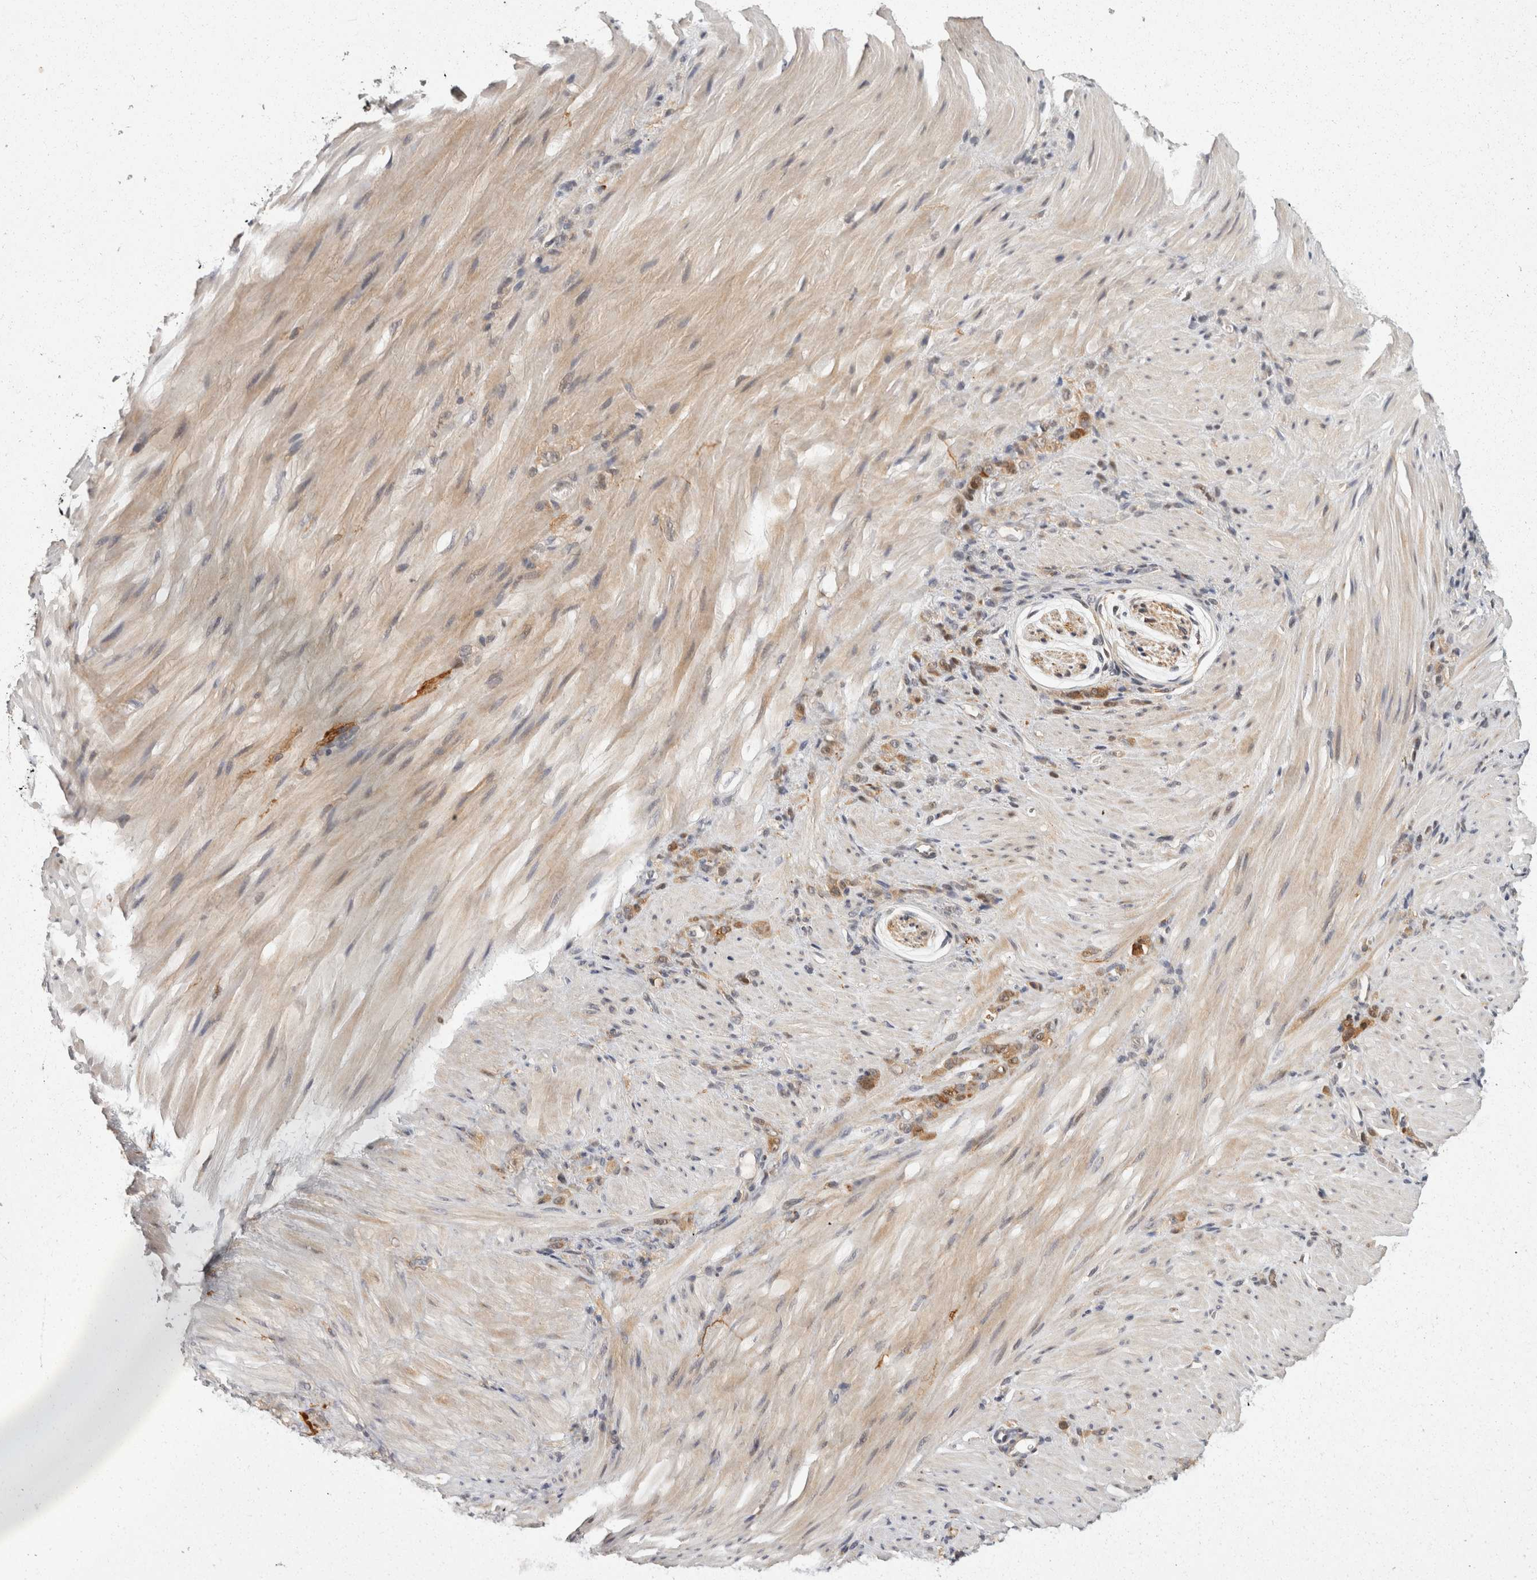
{"staining": {"intensity": "moderate", "quantity": ">75%", "location": "cytoplasmic/membranous"}, "tissue": "stomach cancer", "cell_type": "Tumor cells", "image_type": "cancer", "snomed": [{"axis": "morphology", "description": "Normal tissue, NOS"}, {"axis": "morphology", "description": "Adenocarcinoma, NOS"}, {"axis": "topography", "description": "Stomach"}], "caption": "DAB (3,3'-diaminobenzidine) immunohistochemical staining of adenocarcinoma (stomach) displays moderate cytoplasmic/membranous protein staining in approximately >75% of tumor cells.", "gene": "ACAT2", "patient": {"sex": "male", "age": 82}}